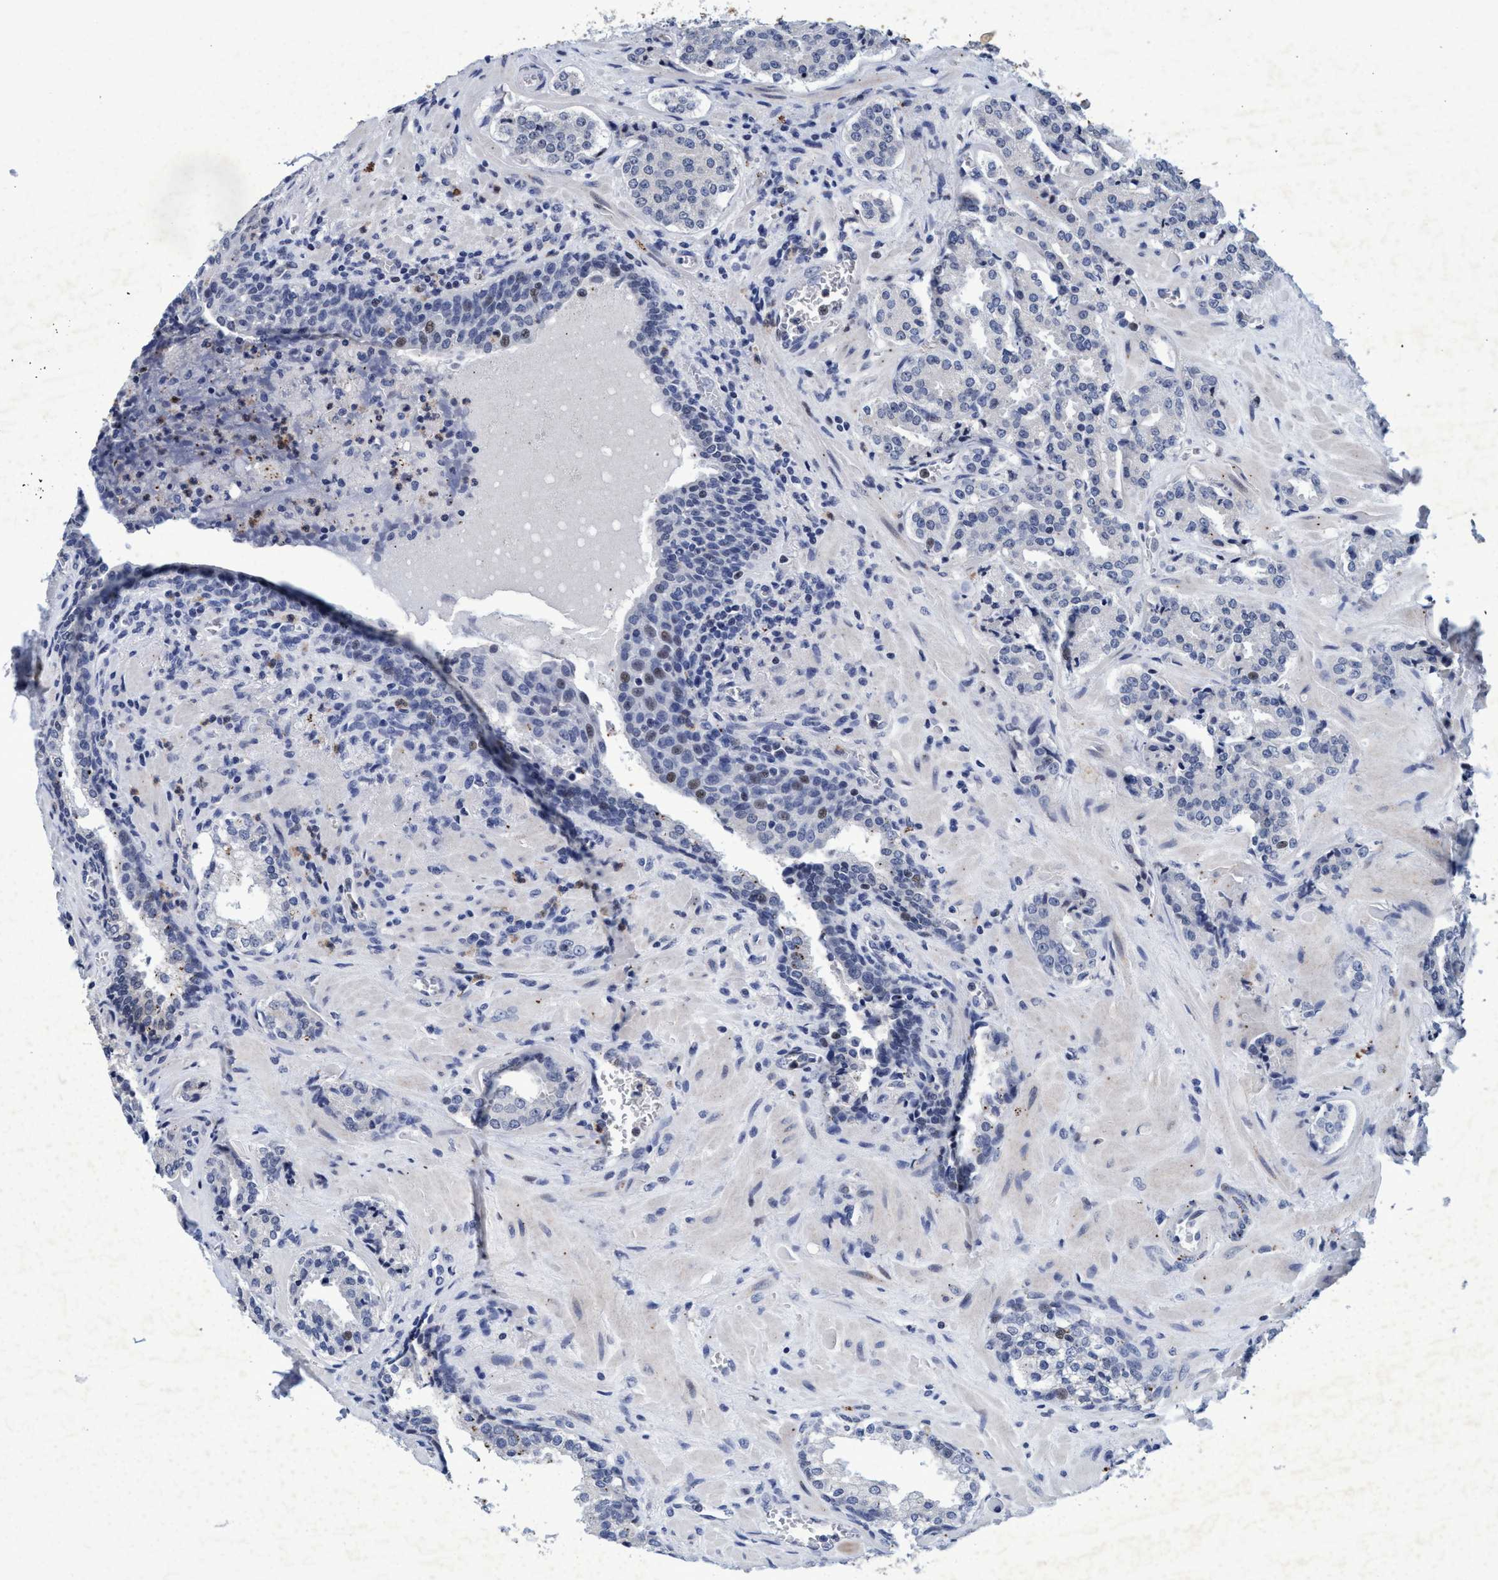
{"staining": {"intensity": "moderate", "quantity": "<25%", "location": "cytoplasmic/membranous"}, "tissue": "prostate cancer", "cell_type": "Tumor cells", "image_type": "cancer", "snomed": [{"axis": "morphology", "description": "Adenocarcinoma, High grade"}, {"axis": "topography", "description": "Prostate"}], "caption": "Protein staining exhibits moderate cytoplasmic/membranous expression in about <25% of tumor cells in high-grade adenocarcinoma (prostate).", "gene": "GRB14", "patient": {"sex": "male", "age": 60}}